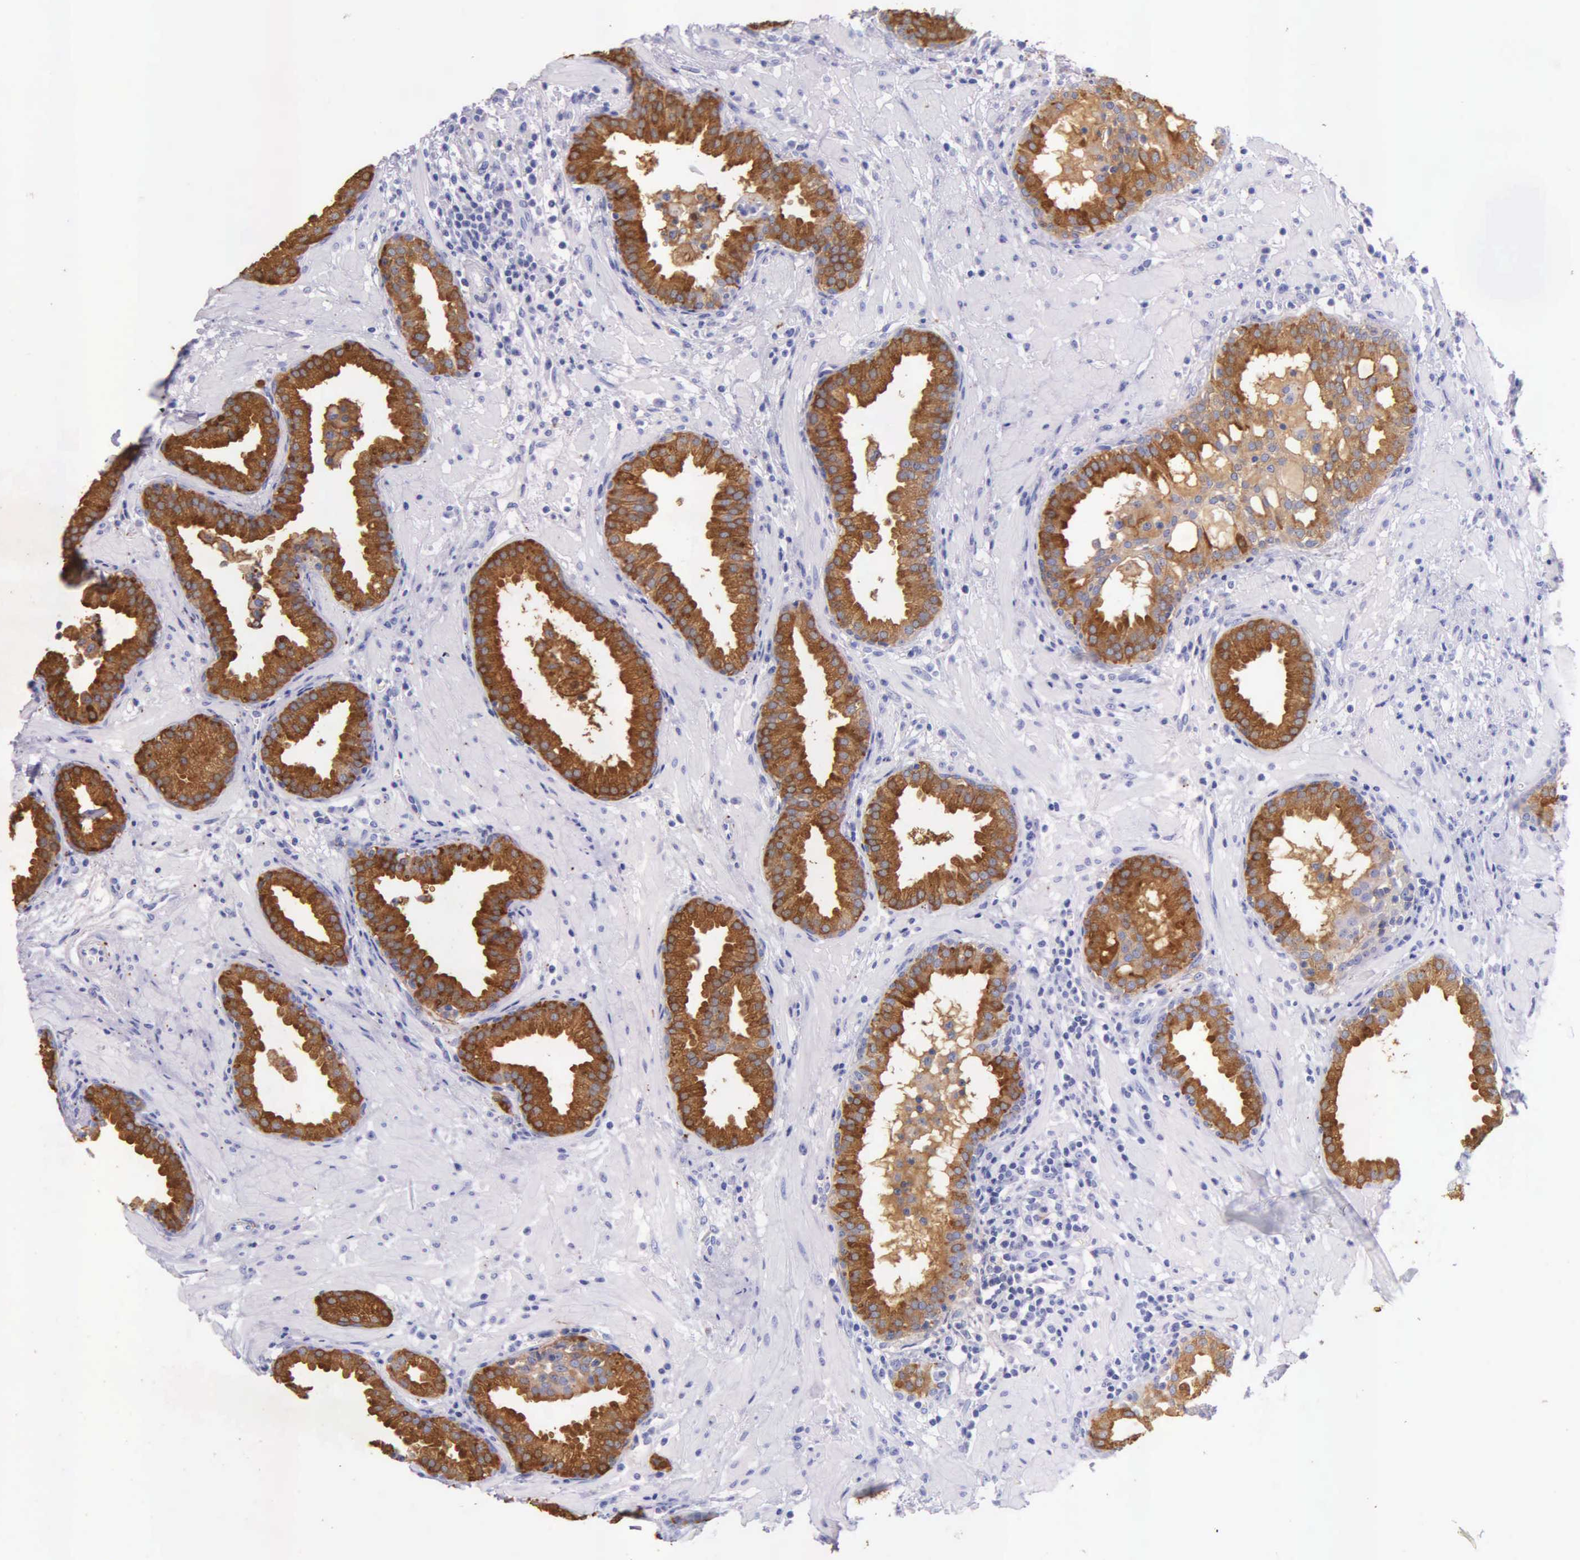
{"staining": {"intensity": "strong", "quantity": ">75%", "location": "cytoplasmic/membranous"}, "tissue": "prostate", "cell_type": "Glandular cells", "image_type": "normal", "snomed": [{"axis": "morphology", "description": "Normal tissue, NOS"}, {"axis": "topography", "description": "Prostate"}], "caption": "Immunohistochemistry (DAB (3,3'-diaminobenzidine)) staining of normal prostate displays strong cytoplasmic/membranous protein staining in about >75% of glandular cells.", "gene": "KLK2", "patient": {"sex": "male", "age": 64}}